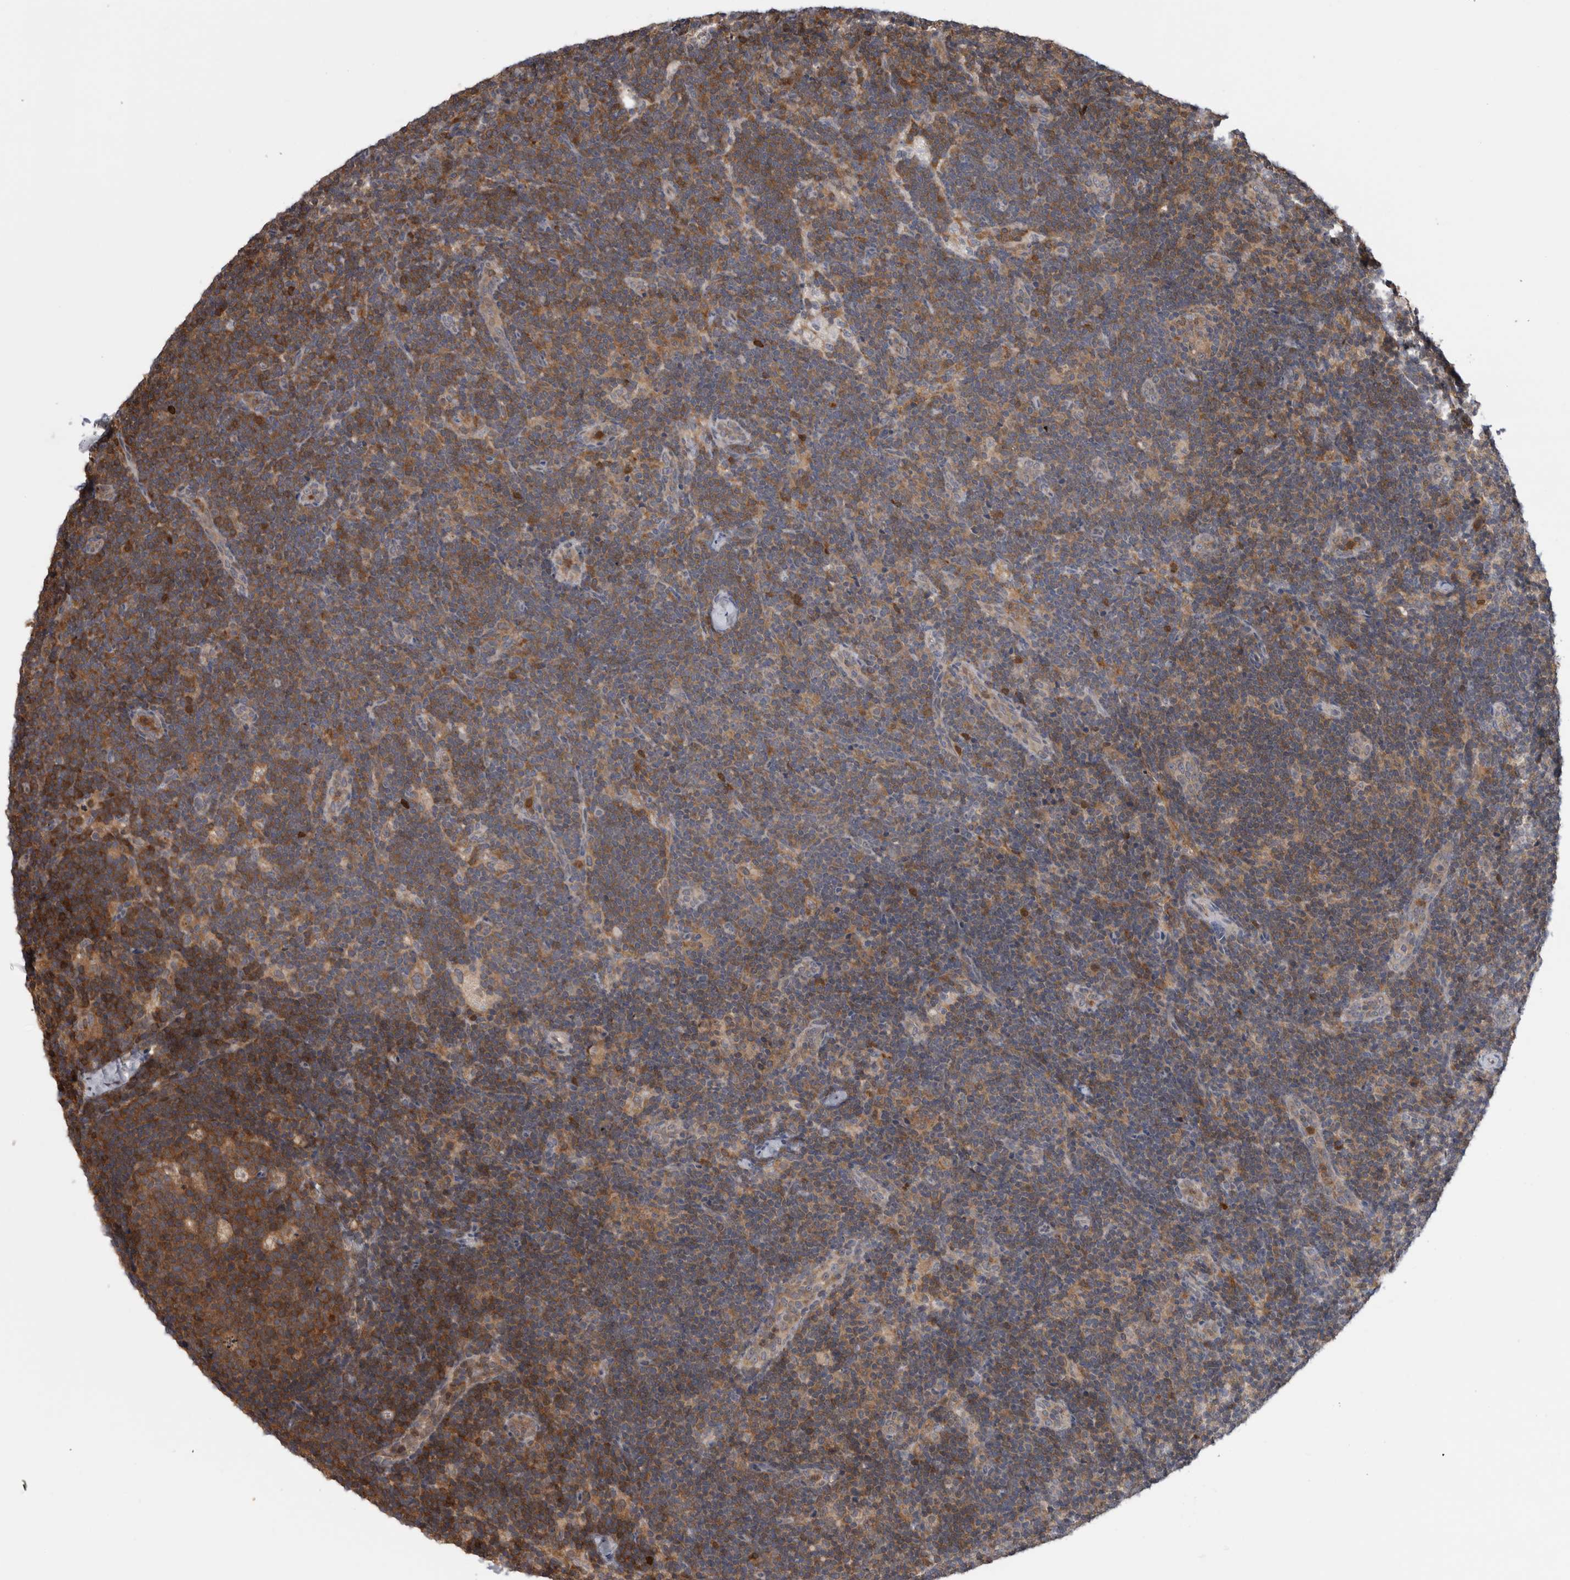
{"staining": {"intensity": "moderate", "quantity": ">75%", "location": "cytoplasmic/membranous"}, "tissue": "lymph node", "cell_type": "Germinal center cells", "image_type": "normal", "snomed": [{"axis": "morphology", "description": "Normal tissue, NOS"}, {"axis": "topography", "description": "Lymph node"}], "caption": "A high-resolution micrograph shows immunohistochemistry (IHC) staining of unremarkable lymph node, which shows moderate cytoplasmic/membranous staining in about >75% of germinal center cells.", "gene": "USH1G", "patient": {"sex": "female", "age": 22}}